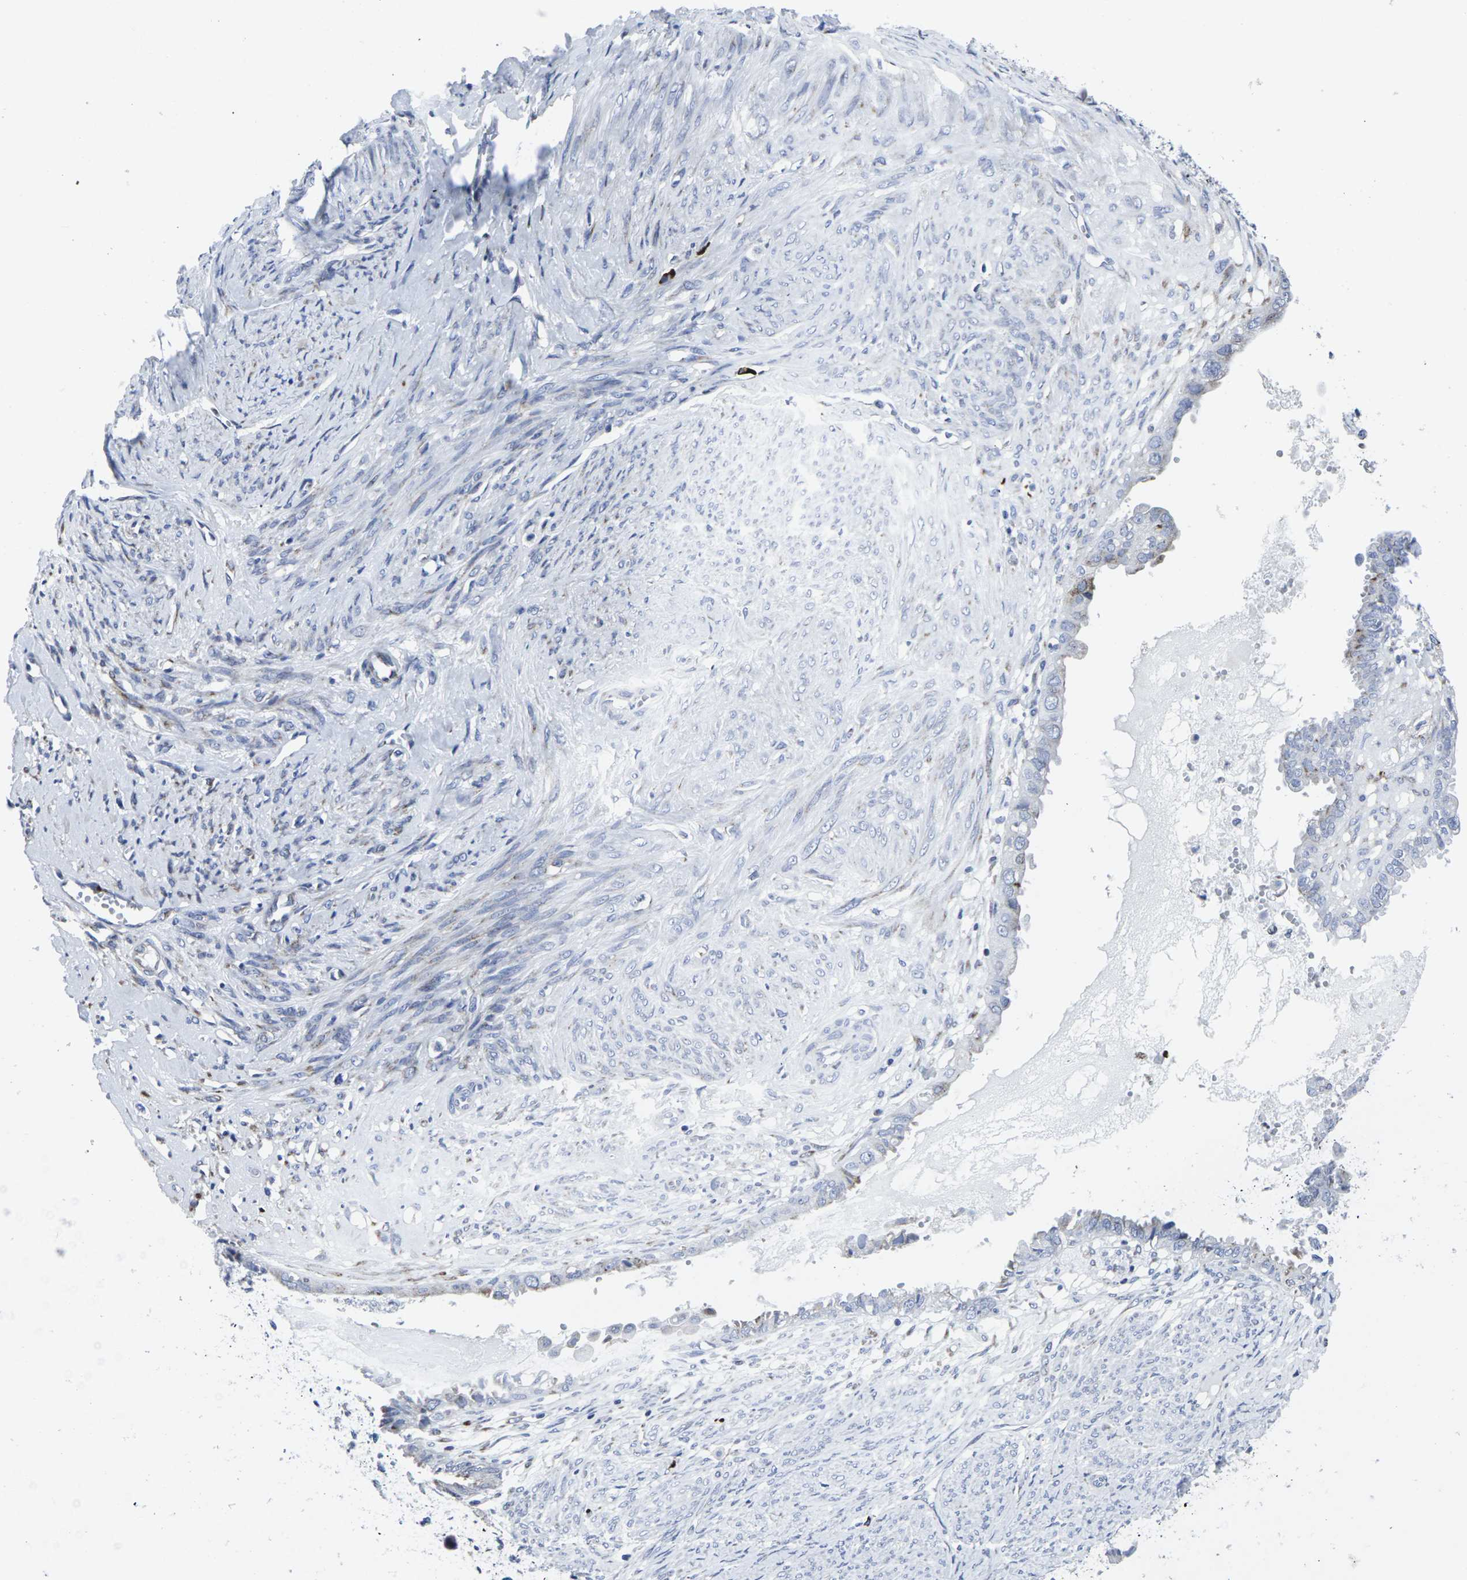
{"staining": {"intensity": "moderate", "quantity": "<25%", "location": "cytoplasmic/membranous"}, "tissue": "cervical cancer", "cell_type": "Tumor cells", "image_type": "cancer", "snomed": [{"axis": "morphology", "description": "Normal tissue, NOS"}, {"axis": "morphology", "description": "Adenocarcinoma, NOS"}, {"axis": "topography", "description": "Cervix"}, {"axis": "topography", "description": "Endometrium"}], "caption": "A brown stain labels moderate cytoplasmic/membranous staining of a protein in adenocarcinoma (cervical) tumor cells. Immunohistochemistry stains the protein of interest in brown and the nuclei are stained blue.", "gene": "RPN1", "patient": {"sex": "female", "age": 86}}